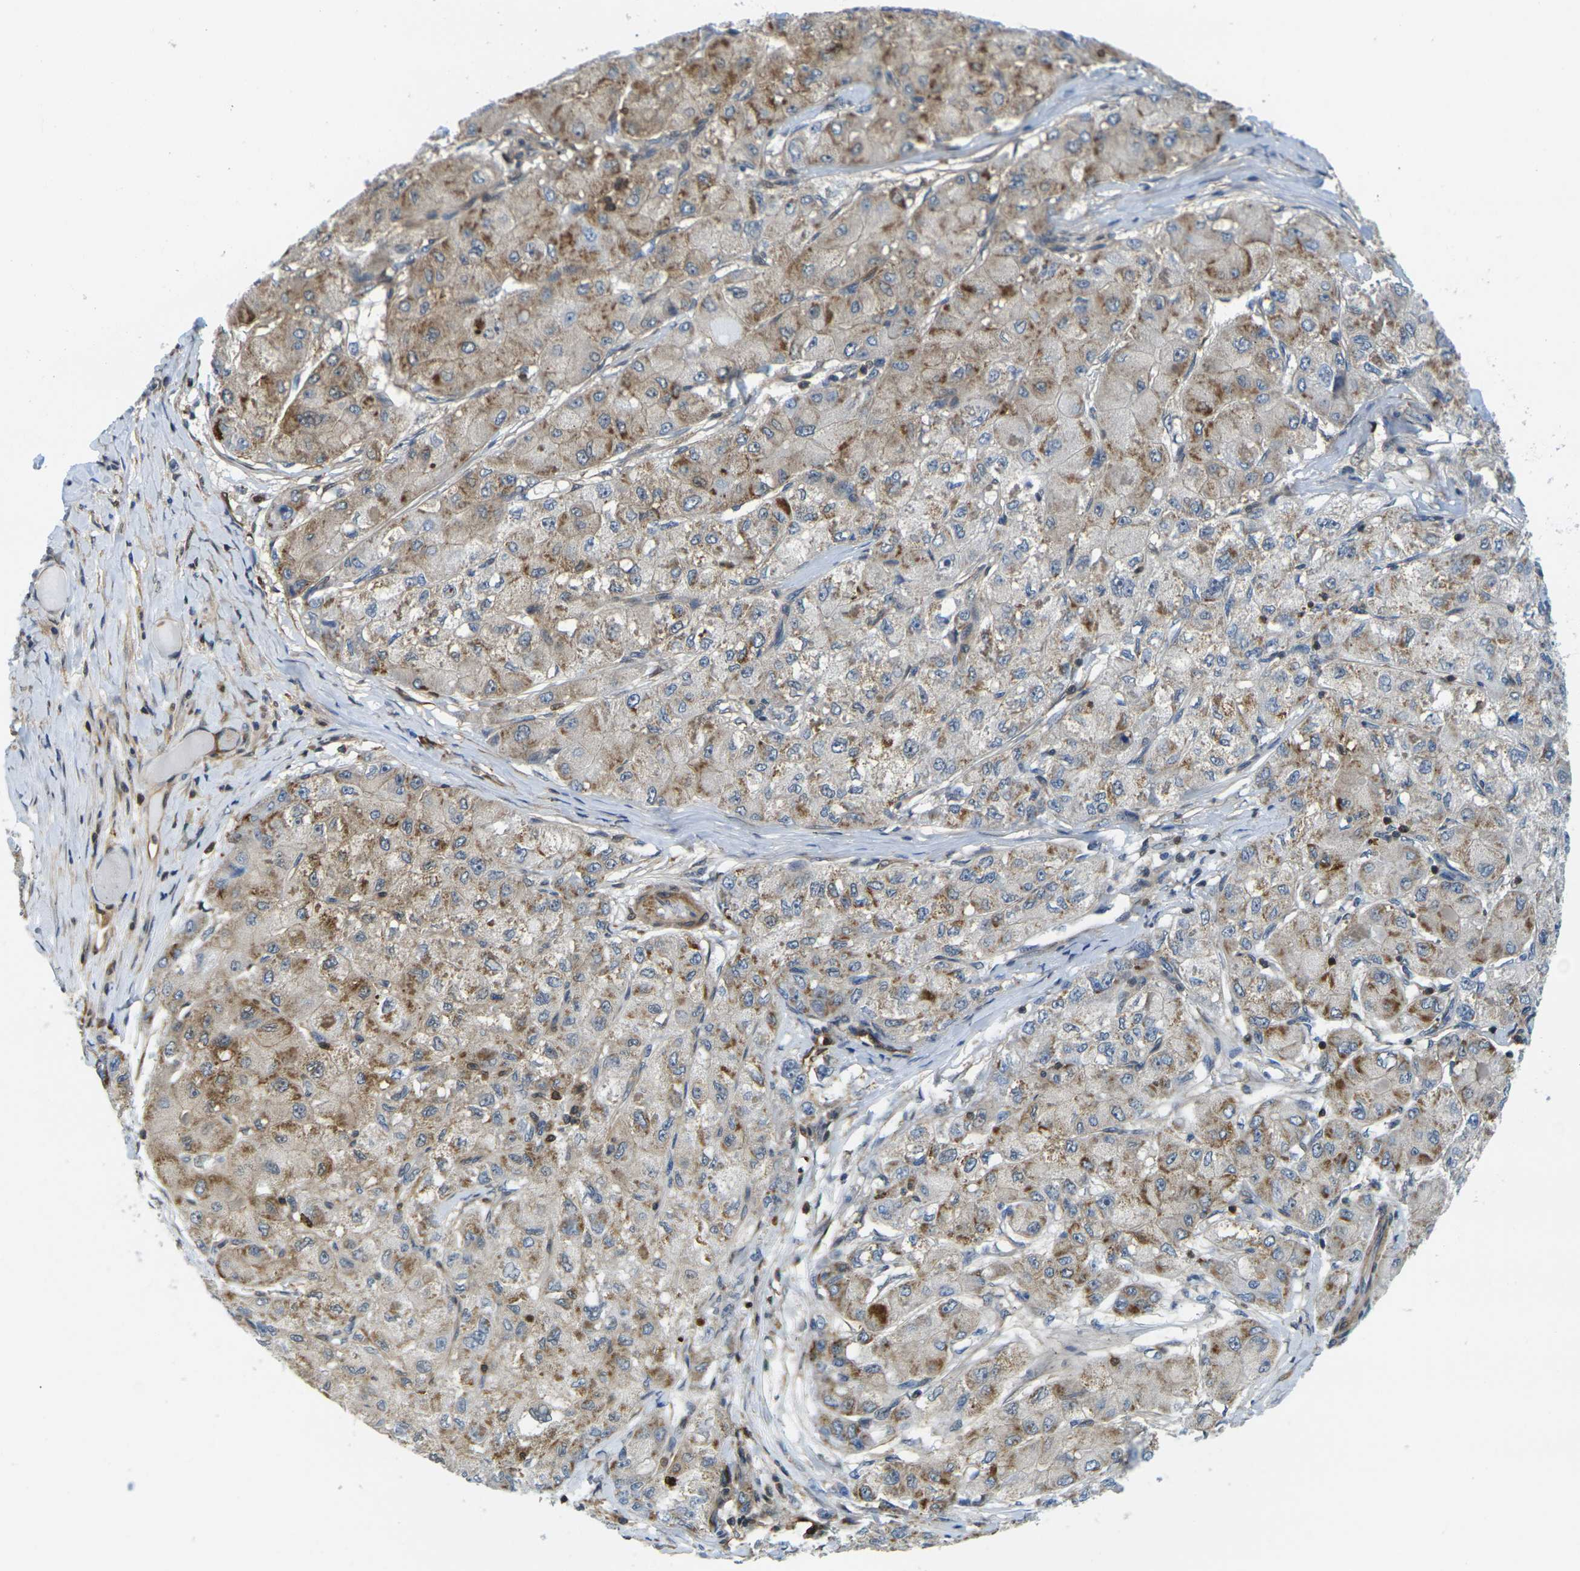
{"staining": {"intensity": "moderate", "quantity": "25%-75%", "location": "cytoplasmic/membranous"}, "tissue": "liver cancer", "cell_type": "Tumor cells", "image_type": "cancer", "snomed": [{"axis": "morphology", "description": "Carcinoma, Hepatocellular, NOS"}, {"axis": "topography", "description": "Liver"}], "caption": "This micrograph displays immunohistochemistry (IHC) staining of human liver hepatocellular carcinoma, with medium moderate cytoplasmic/membranous expression in approximately 25%-75% of tumor cells.", "gene": "LASP1", "patient": {"sex": "male", "age": 80}}